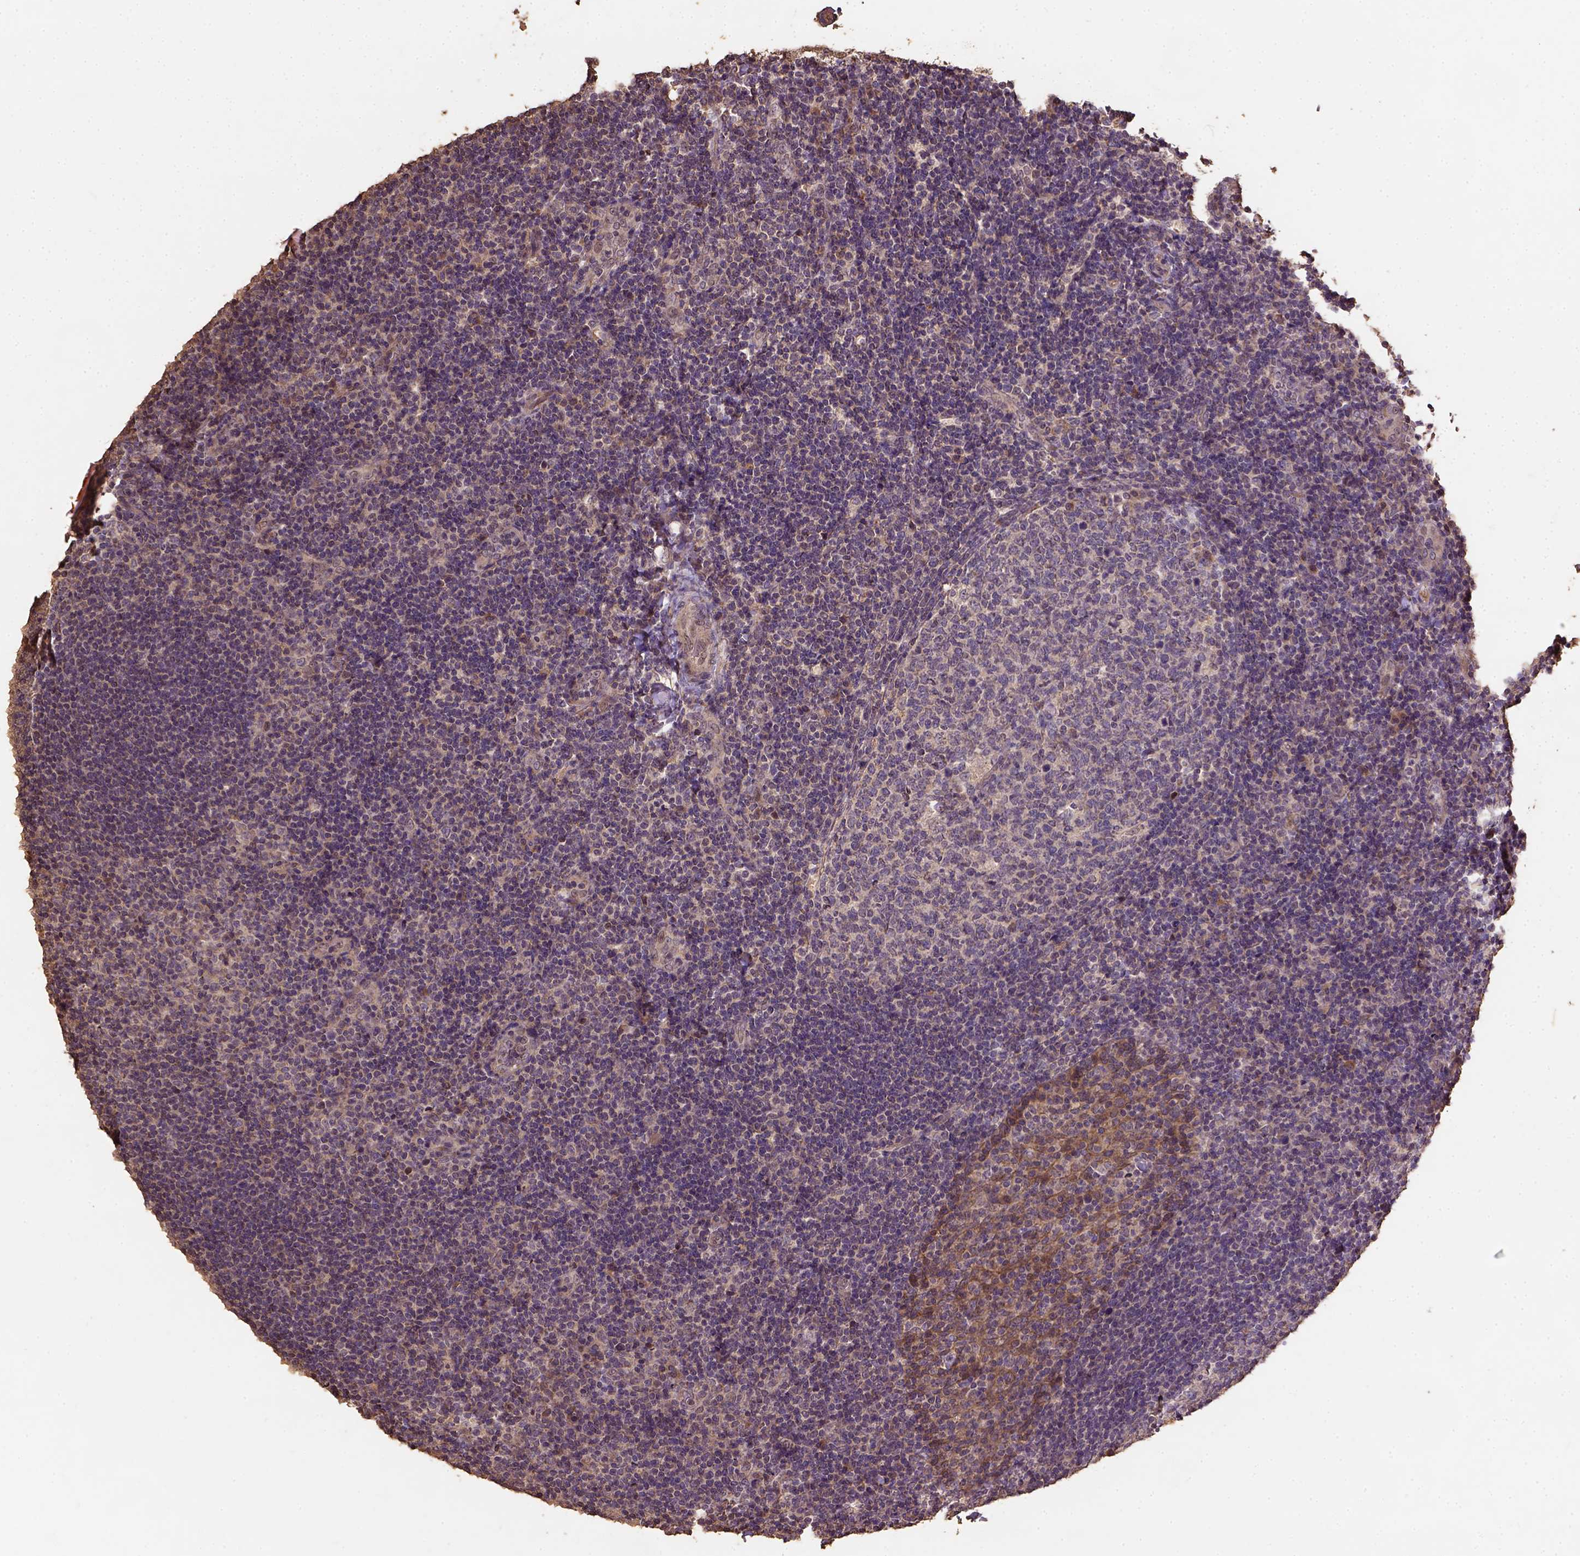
{"staining": {"intensity": "weak", "quantity": ">75%", "location": "cytoplasmic/membranous"}, "tissue": "tonsil", "cell_type": "Germinal center cells", "image_type": "normal", "snomed": [{"axis": "morphology", "description": "Normal tissue, NOS"}, {"axis": "topography", "description": "Tonsil"}], "caption": "The histopathology image exhibits a brown stain indicating the presence of a protein in the cytoplasmic/membranous of germinal center cells in tonsil. The staining is performed using DAB brown chromogen to label protein expression. The nuclei are counter-stained blue using hematoxylin.", "gene": "ATP1B3", "patient": {"sex": "female", "age": 10}}